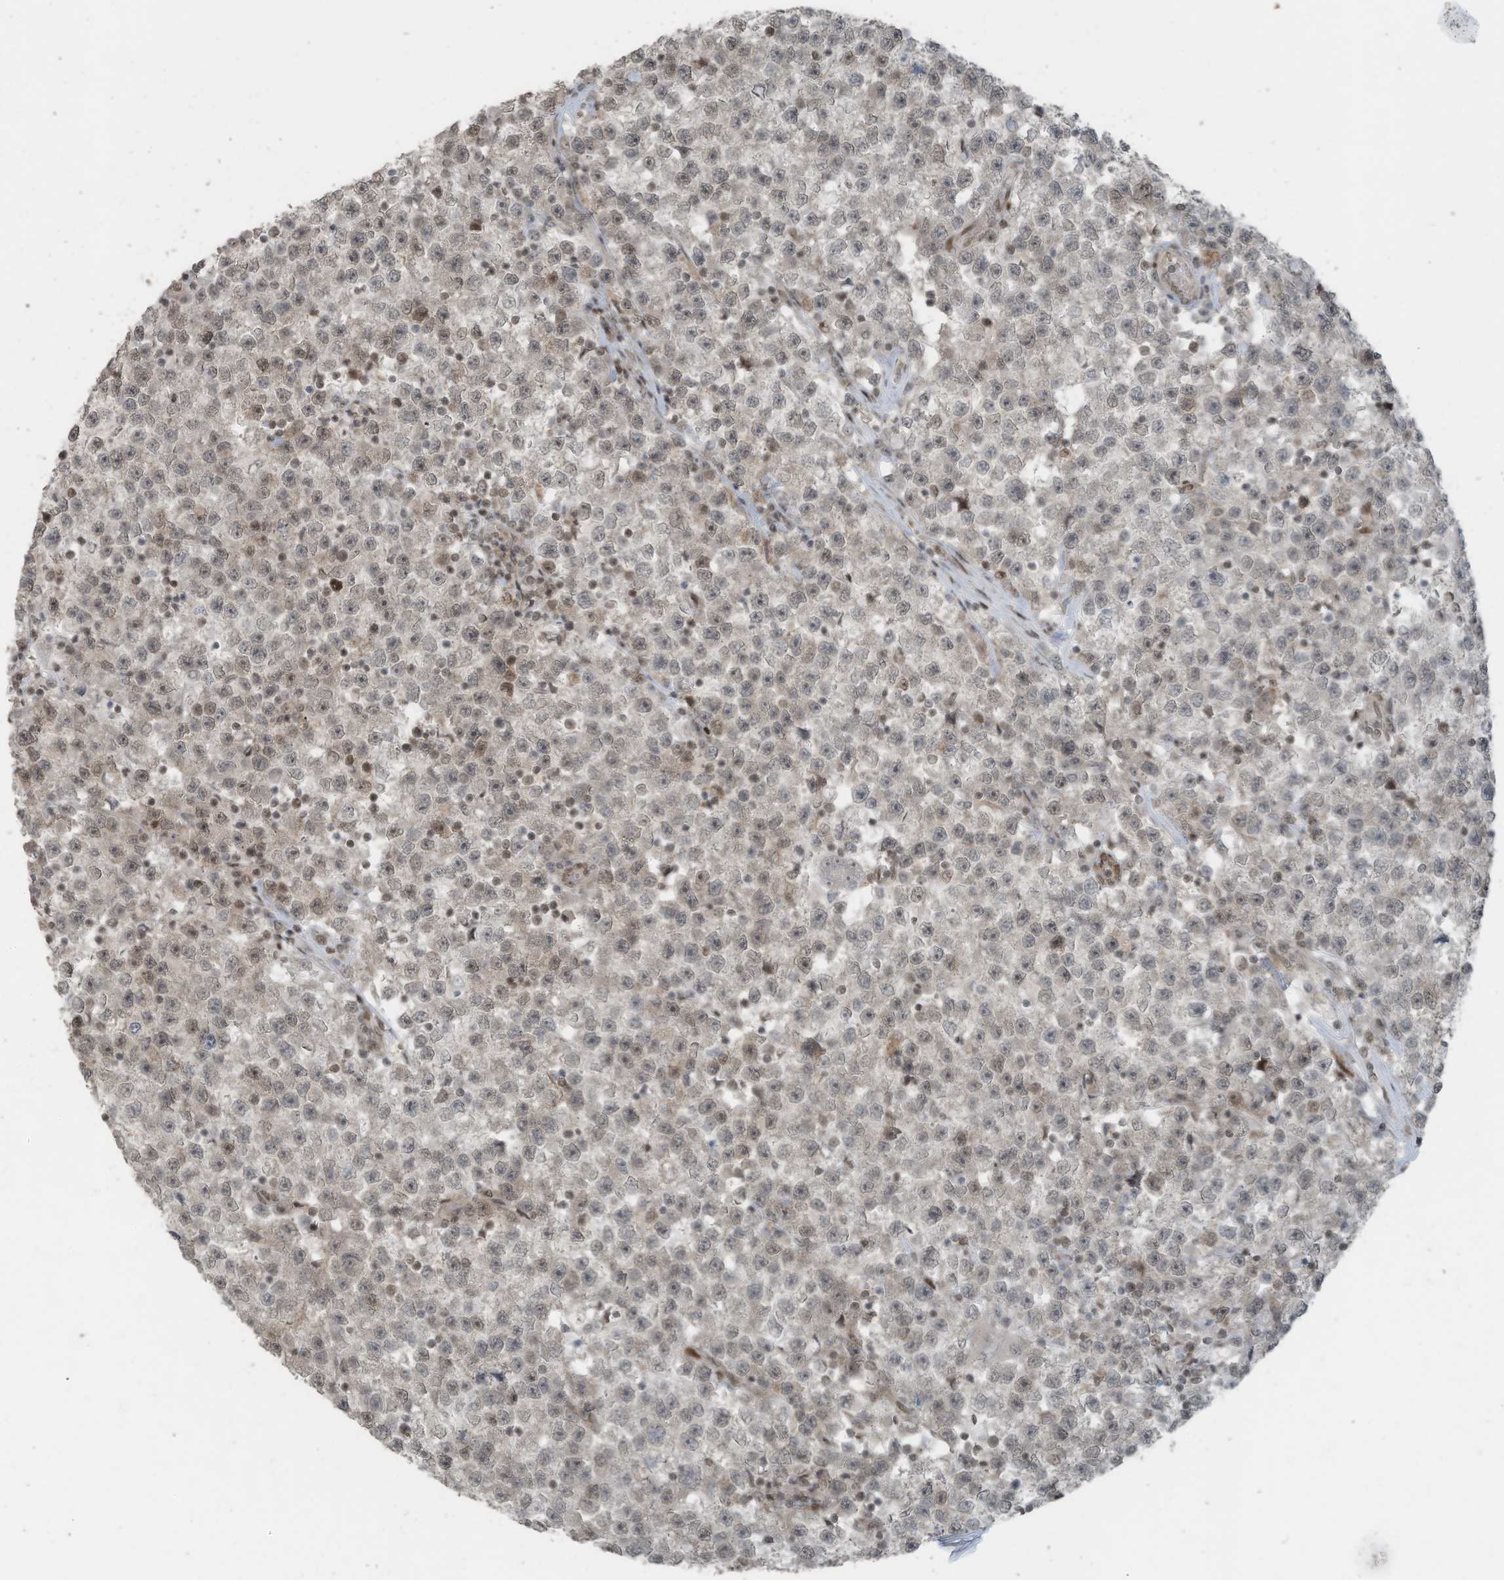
{"staining": {"intensity": "moderate", "quantity": "25%-75%", "location": "nuclear"}, "tissue": "testis cancer", "cell_type": "Tumor cells", "image_type": "cancer", "snomed": [{"axis": "morphology", "description": "Seminoma, NOS"}, {"axis": "topography", "description": "Testis"}], "caption": "DAB immunohistochemical staining of human testis cancer shows moderate nuclear protein staining in approximately 25%-75% of tumor cells. (brown staining indicates protein expression, while blue staining denotes nuclei).", "gene": "PCNP", "patient": {"sex": "male", "age": 22}}